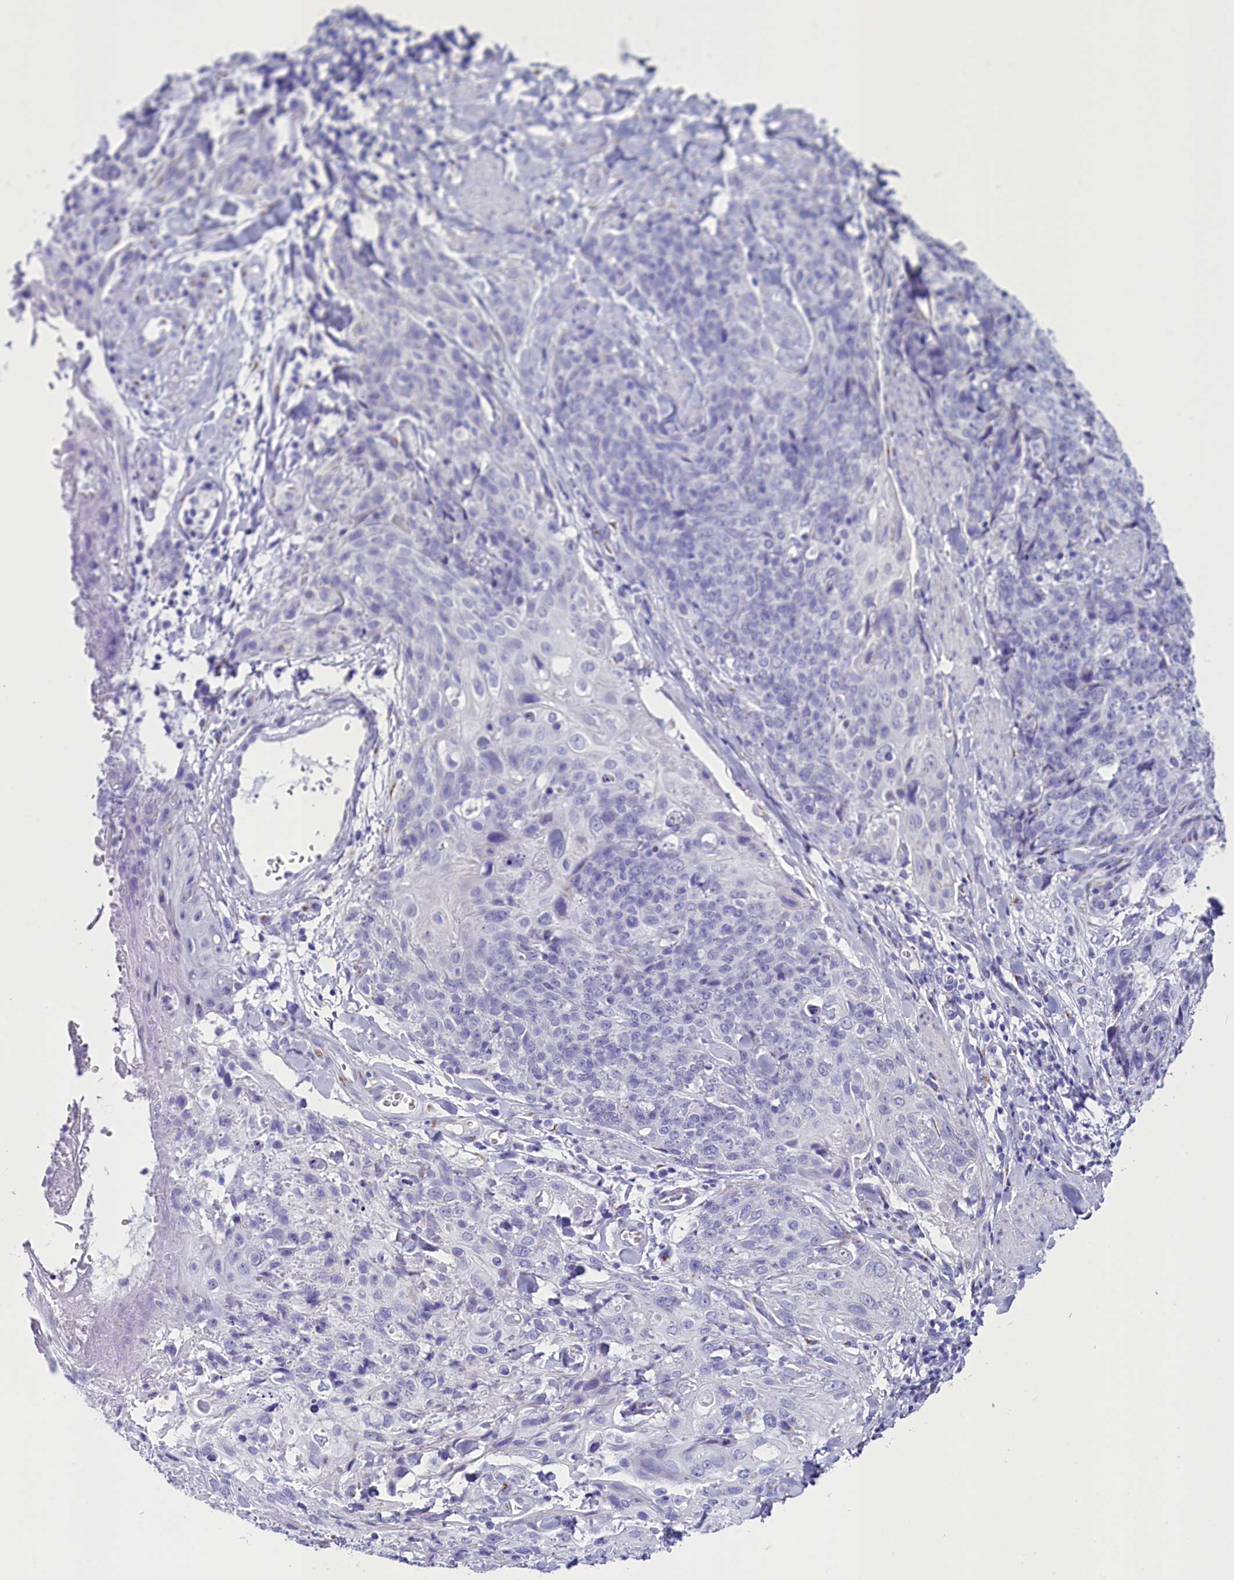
{"staining": {"intensity": "negative", "quantity": "none", "location": "none"}, "tissue": "skin cancer", "cell_type": "Tumor cells", "image_type": "cancer", "snomed": [{"axis": "morphology", "description": "Squamous cell carcinoma, NOS"}, {"axis": "topography", "description": "Skin"}, {"axis": "topography", "description": "Vulva"}], "caption": "Immunohistochemistry (IHC) of human skin cancer (squamous cell carcinoma) displays no positivity in tumor cells. (Stains: DAB (3,3'-diaminobenzidine) IHC with hematoxylin counter stain, Microscopy: brightfield microscopy at high magnification).", "gene": "AP3B2", "patient": {"sex": "female", "age": 85}}